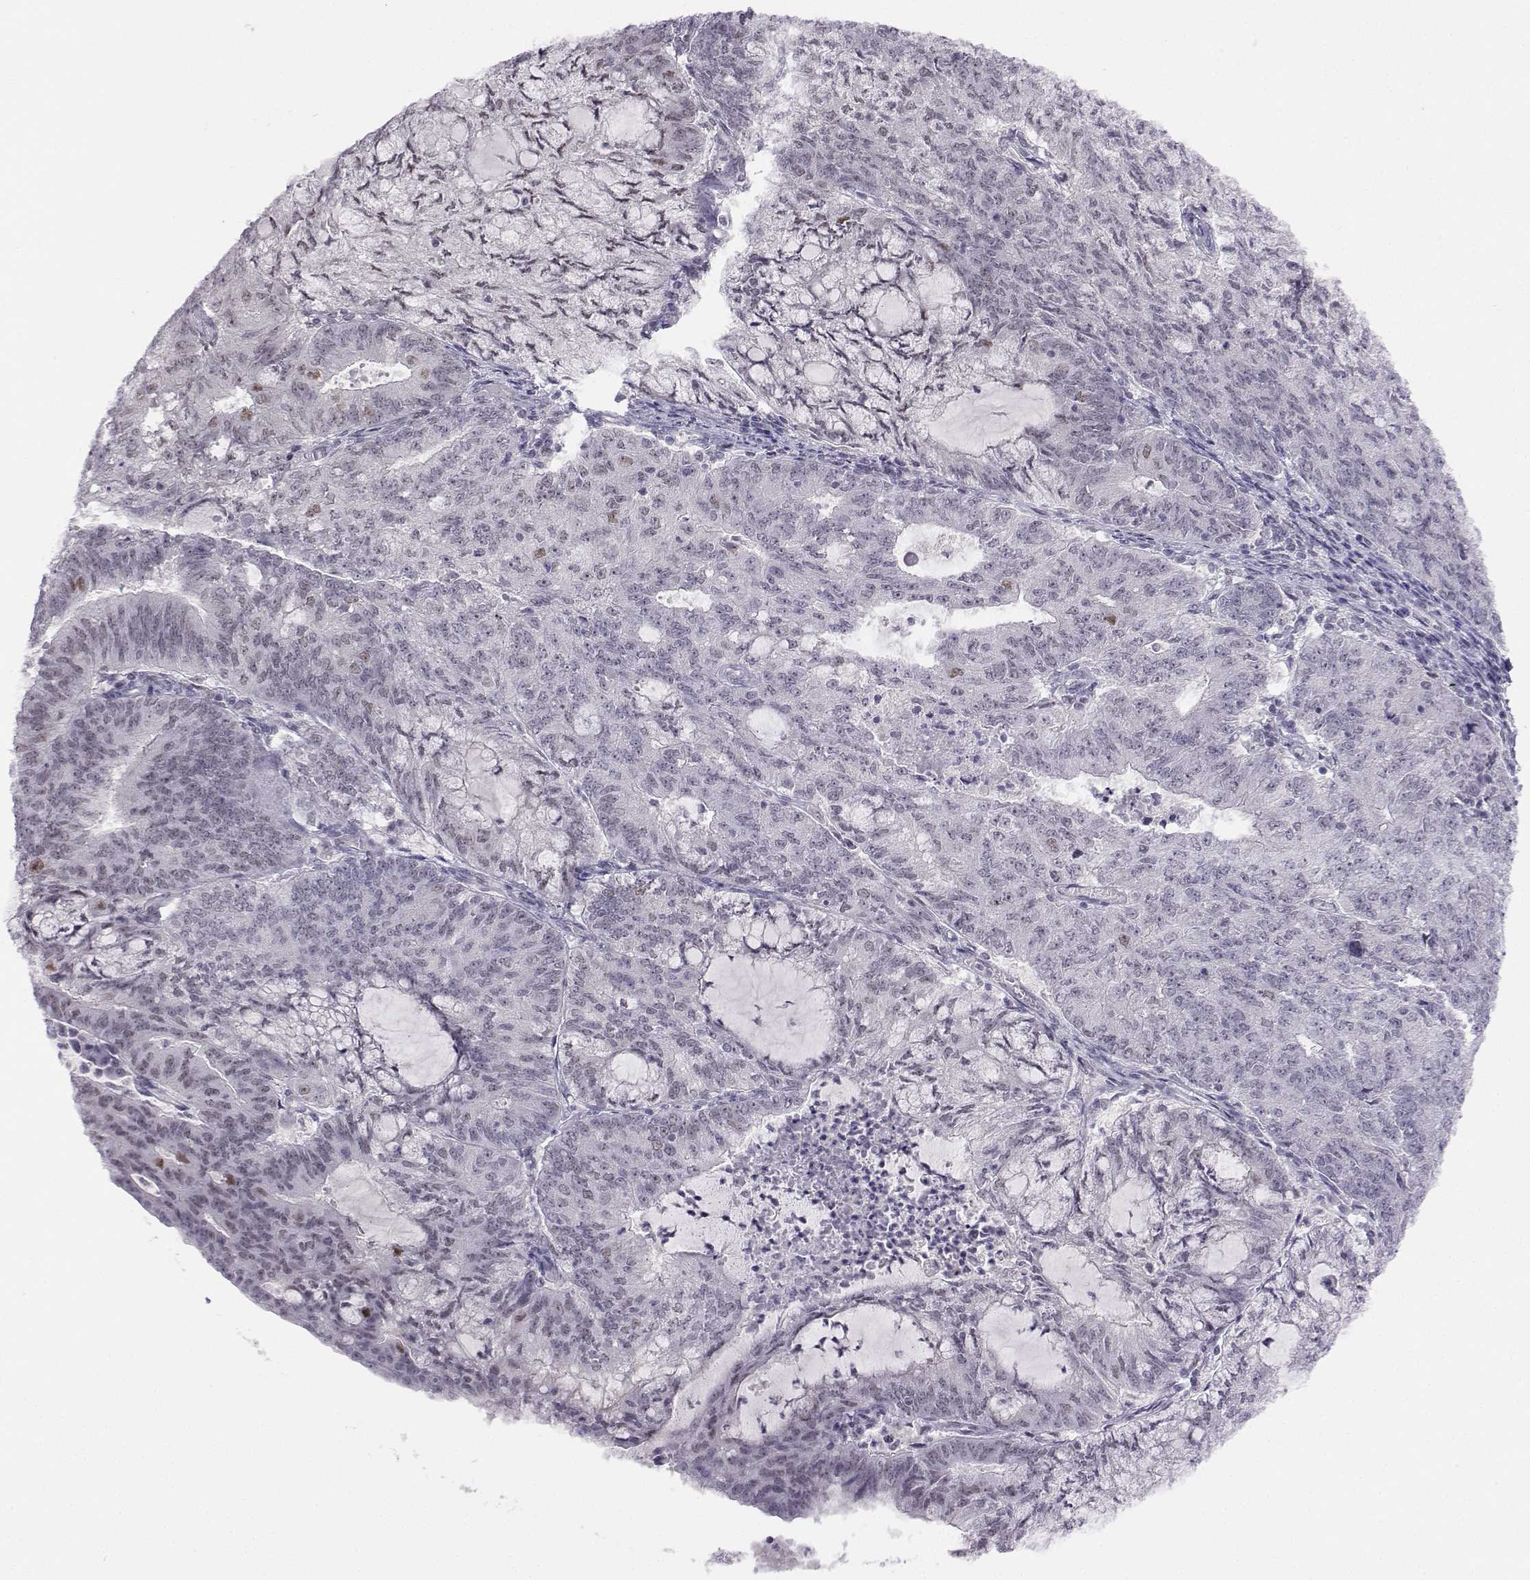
{"staining": {"intensity": "negative", "quantity": "none", "location": "none"}, "tissue": "endometrial cancer", "cell_type": "Tumor cells", "image_type": "cancer", "snomed": [{"axis": "morphology", "description": "Adenocarcinoma, NOS"}, {"axis": "topography", "description": "Endometrium"}], "caption": "This is an IHC photomicrograph of human endometrial cancer (adenocarcinoma). There is no expression in tumor cells.", "gene": "MED26", "patient": {"sex": "female", "age": 82}}